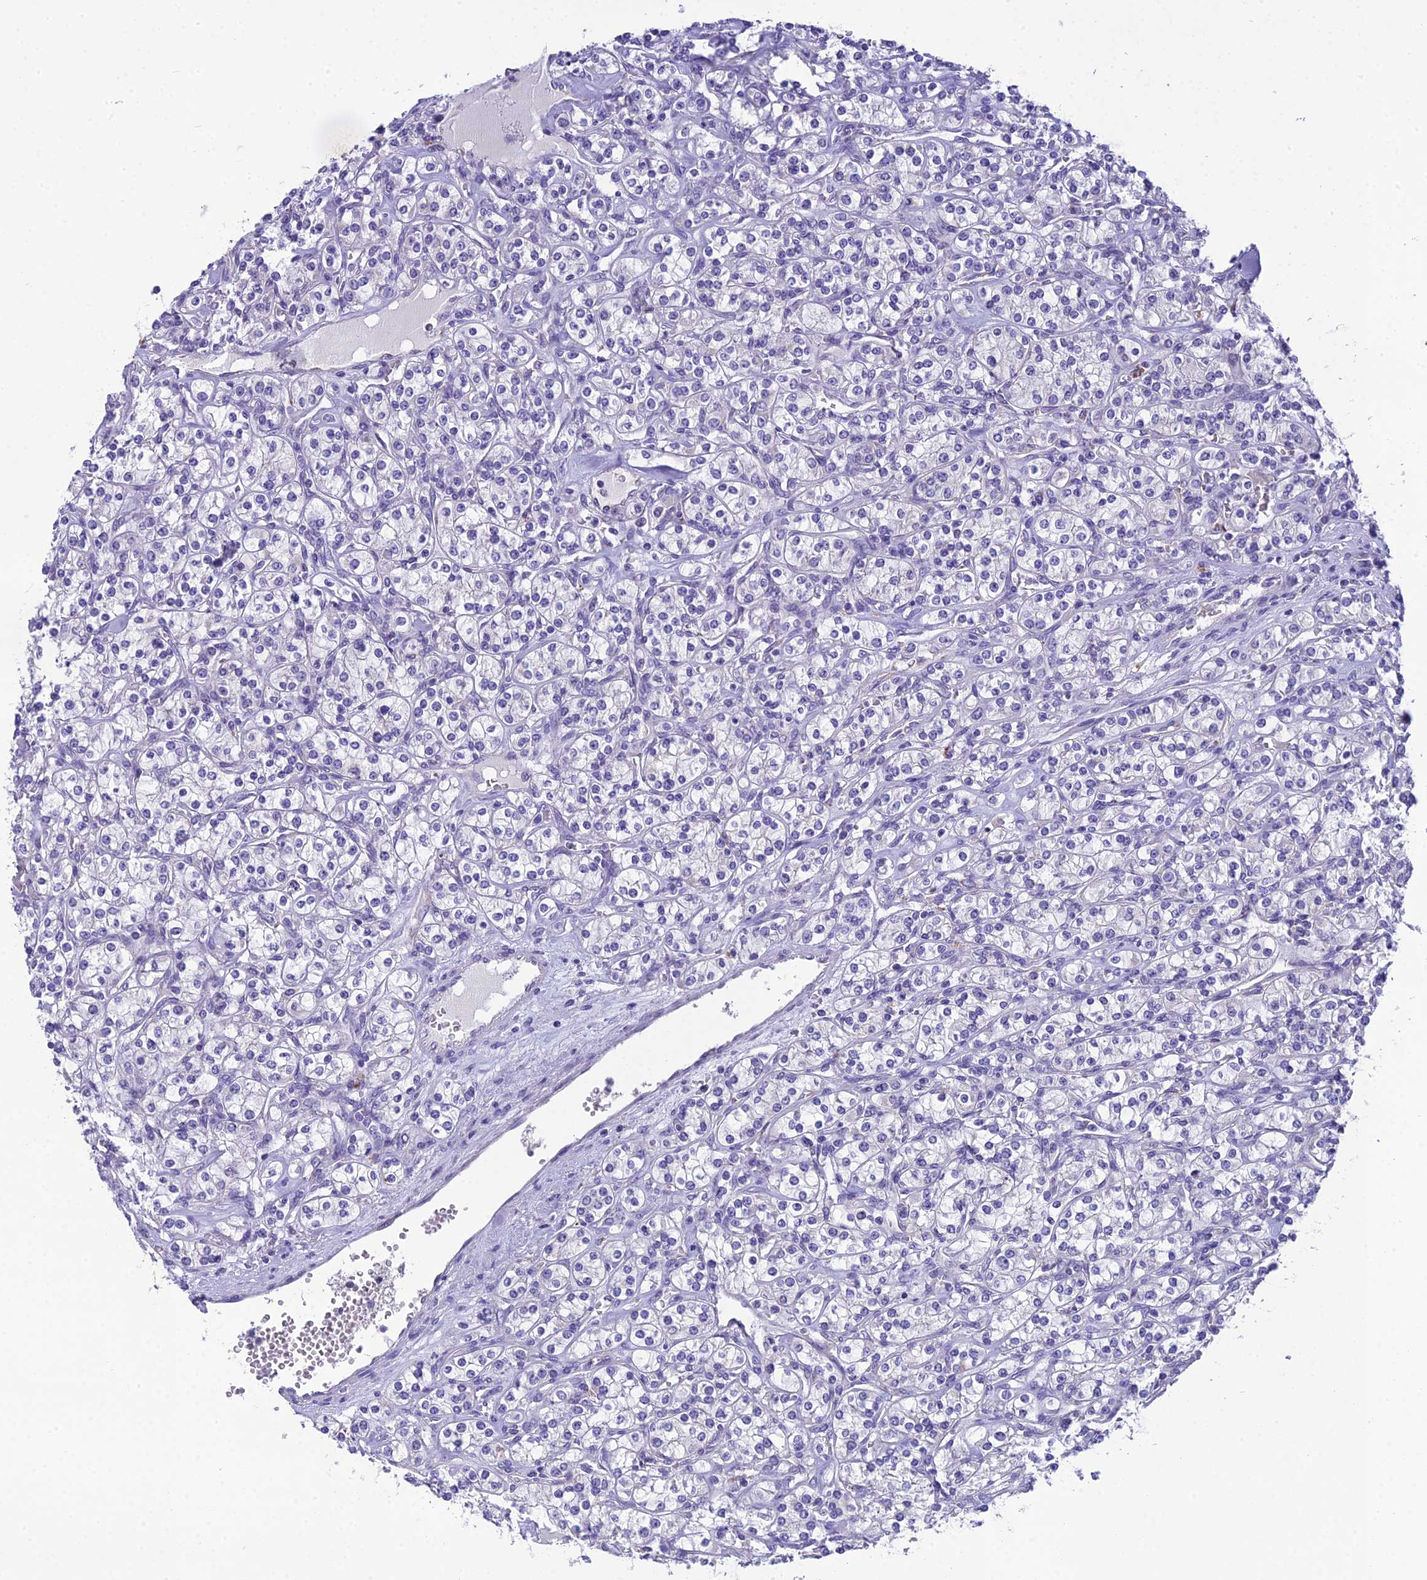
{"staining": {"intensity": "negative", "quantity": "none", "location": "none"}, "tissue": "renal cancer", "cell_type": "Tumor cells", "image_type": "cancer", "snomed": [{"axis": "morphology", "description": "Adenocarcinoma, NOS"}, {"axis": "topography", "description": "Kidney"}], "caption": "Adenocarcinoma (renal) was stained to show a protein in brown. There is no significant staining in tumor cells.", "gene": "MIIP", "patient": {"sex": "male", "age": 77}}